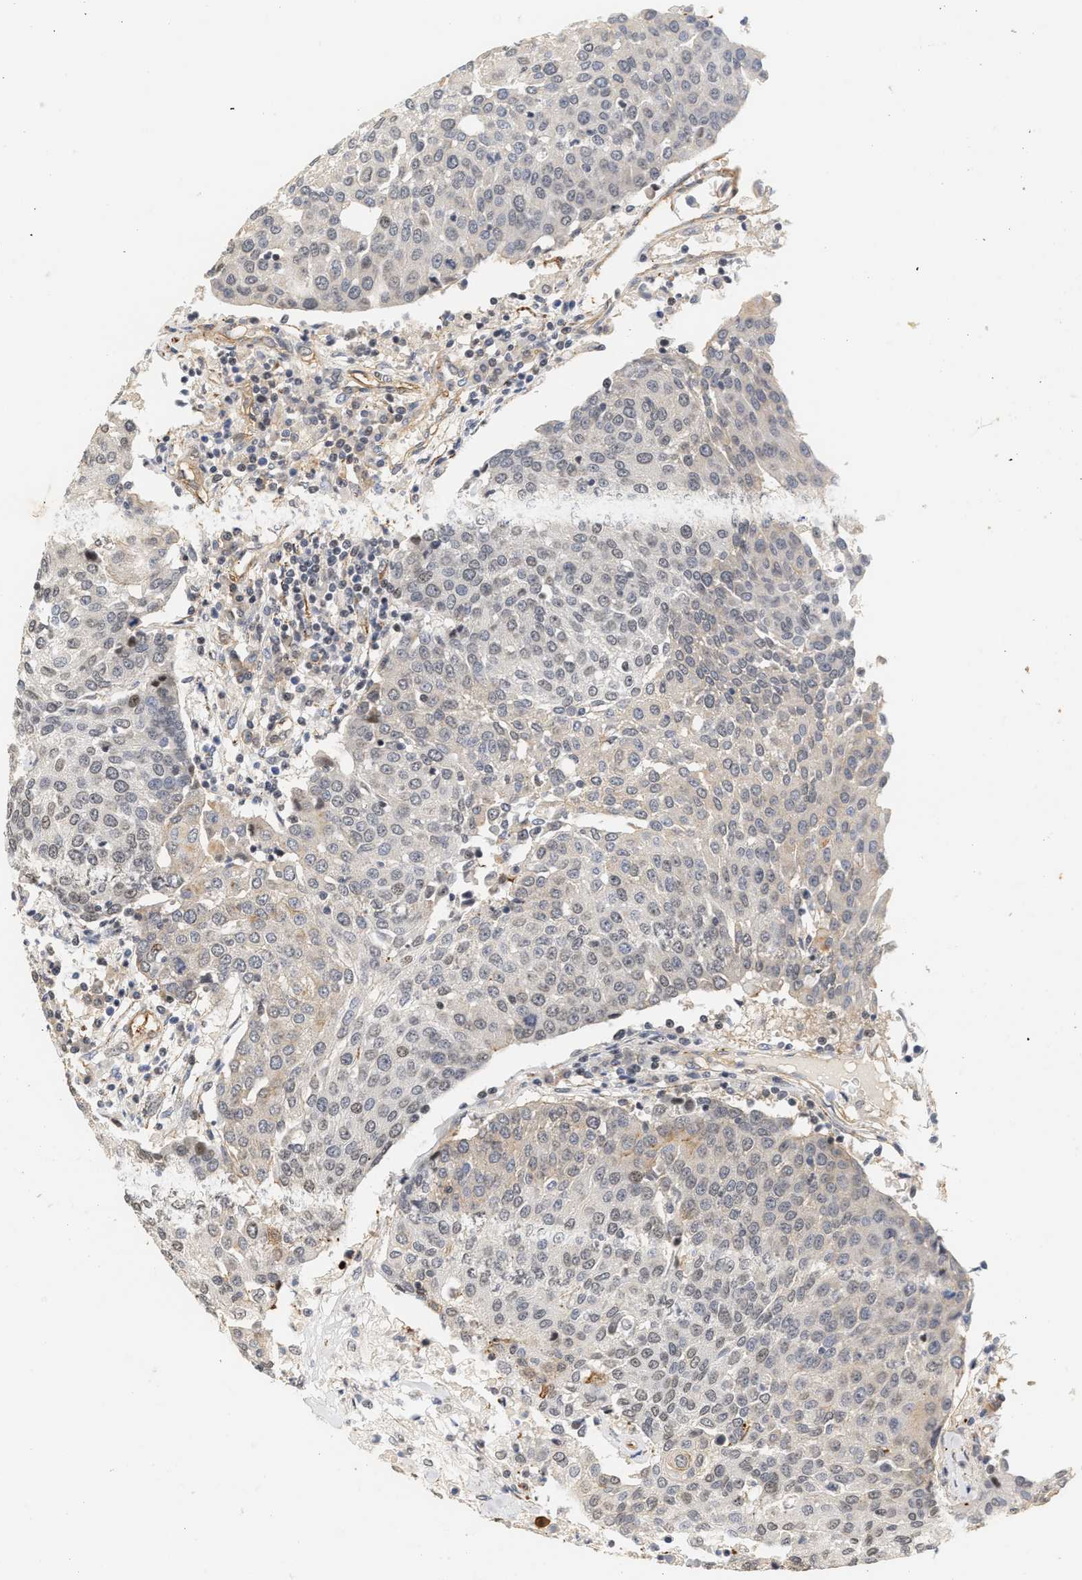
{"staining": {"intensity": "weak", "quantity": "<25%", "location": "nuclear"}, "tissue": "urothelial cancer", "cell_type": "Tumor cells", "image_type": "cancer", "snomed": [{"axis": "morphology", "description": "Urothelial carcinoma, High grade"}, {"axis": "topography", "description": "Urinary bladder"}], "caption": "The photomicrograph demonstrates no staining of tumor cells in urothelial cancer. (Brightfield microscopy of DAB (3,3'-diaminobenzidine) immunohistochemistry (IHC) at high magnification).", "gene": "PLXND1", "patient": {"sex": "female", "age": 85}}